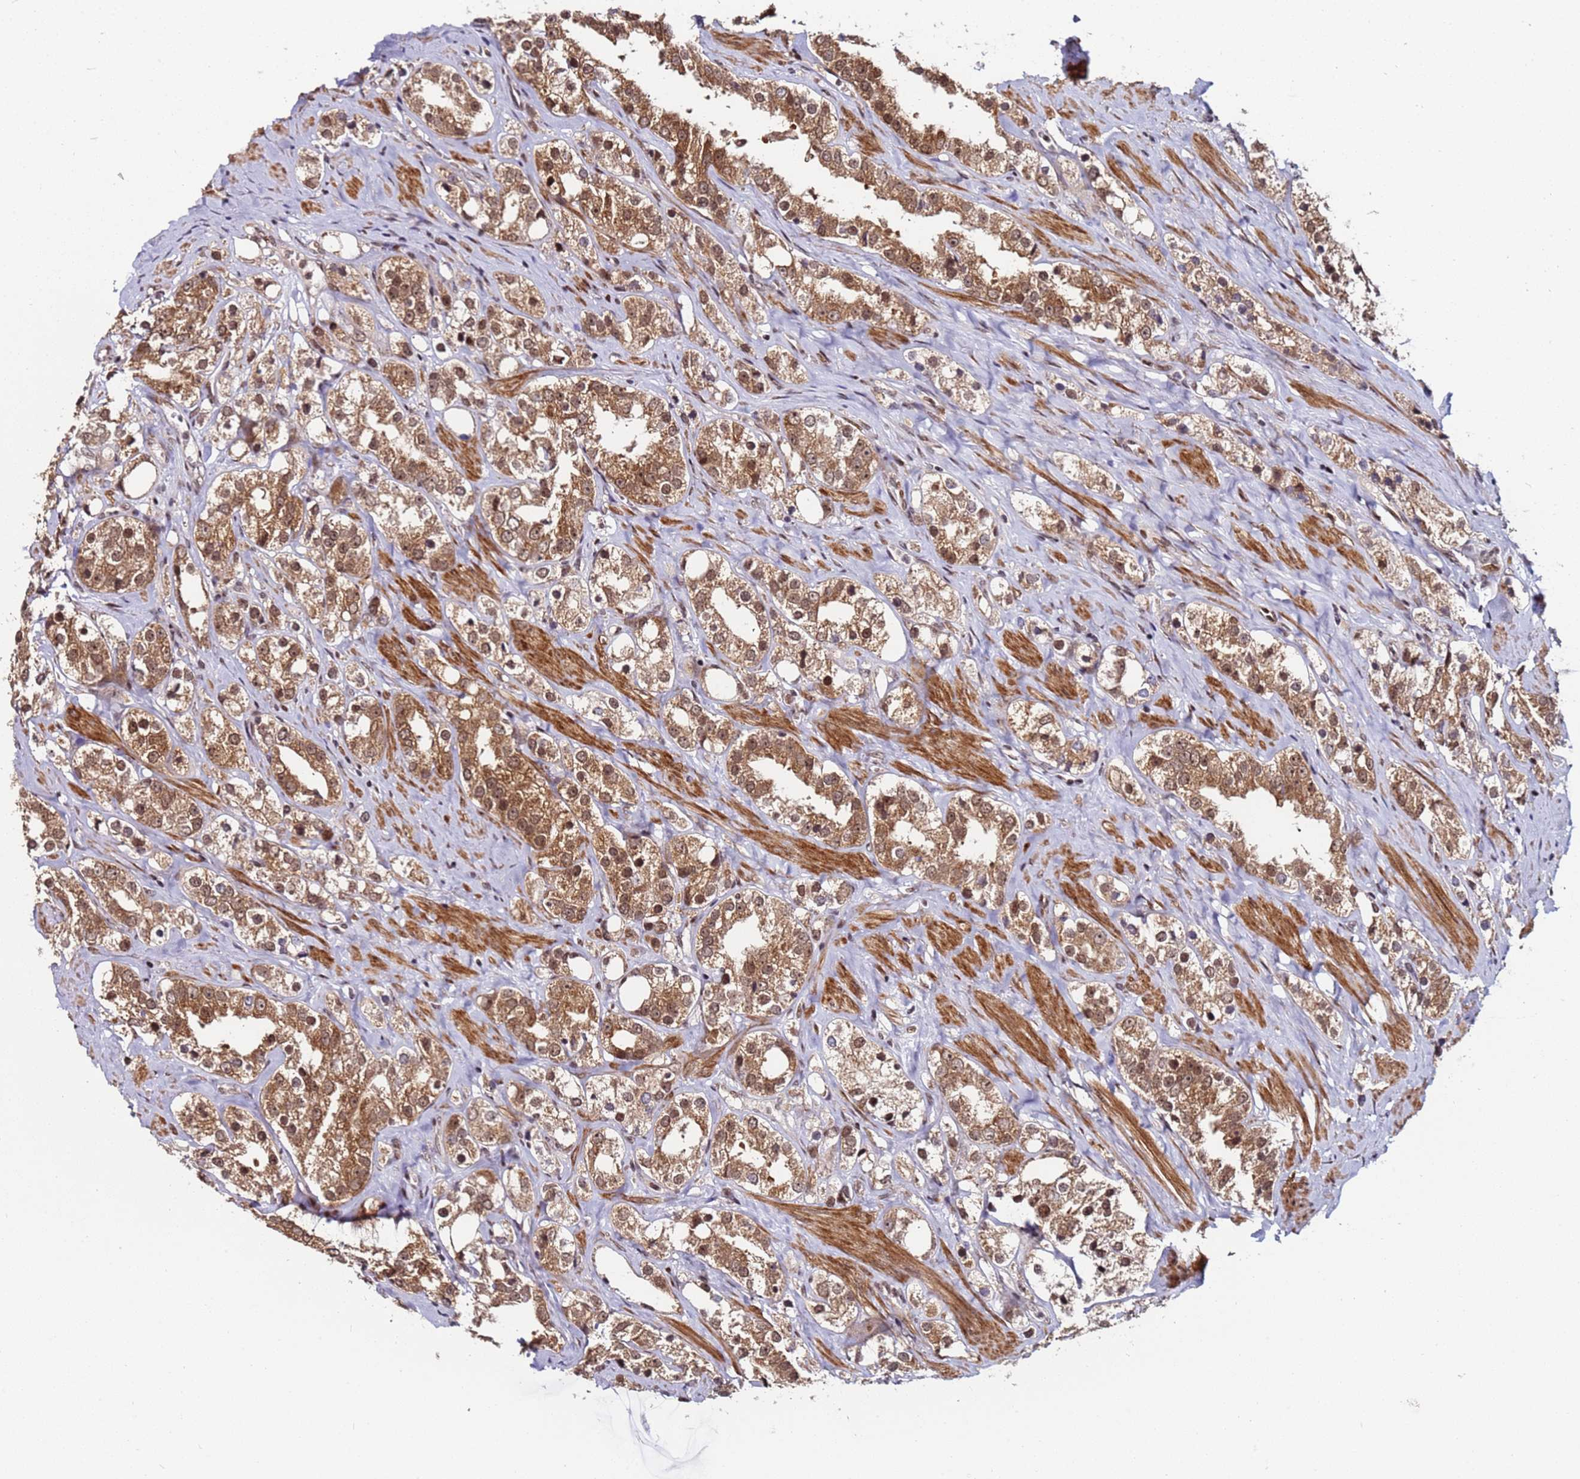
{"staining": {"intensity": "moderate", "quantity": ">75%", "location": "cytoplasmic/membranous,nuclear"}, "tissue": "prostate cancer", "cell_type": "Tumor cells", "image_type": "cancer", "snomed": [{"axis": "morphology", "description": "Adenocarcinoma, NOS"}, {"axis": "topography", "description": "Prostate"}], "caption": "There is medium levels of moderate cytoplasmic/membranous and nuclear staining in tumor cells of prostate cancer, as demonstrated by immunohistochemical staining (brown color).", "gene": "PPM1H", "patient": {"sex": "male", "age": 79}}